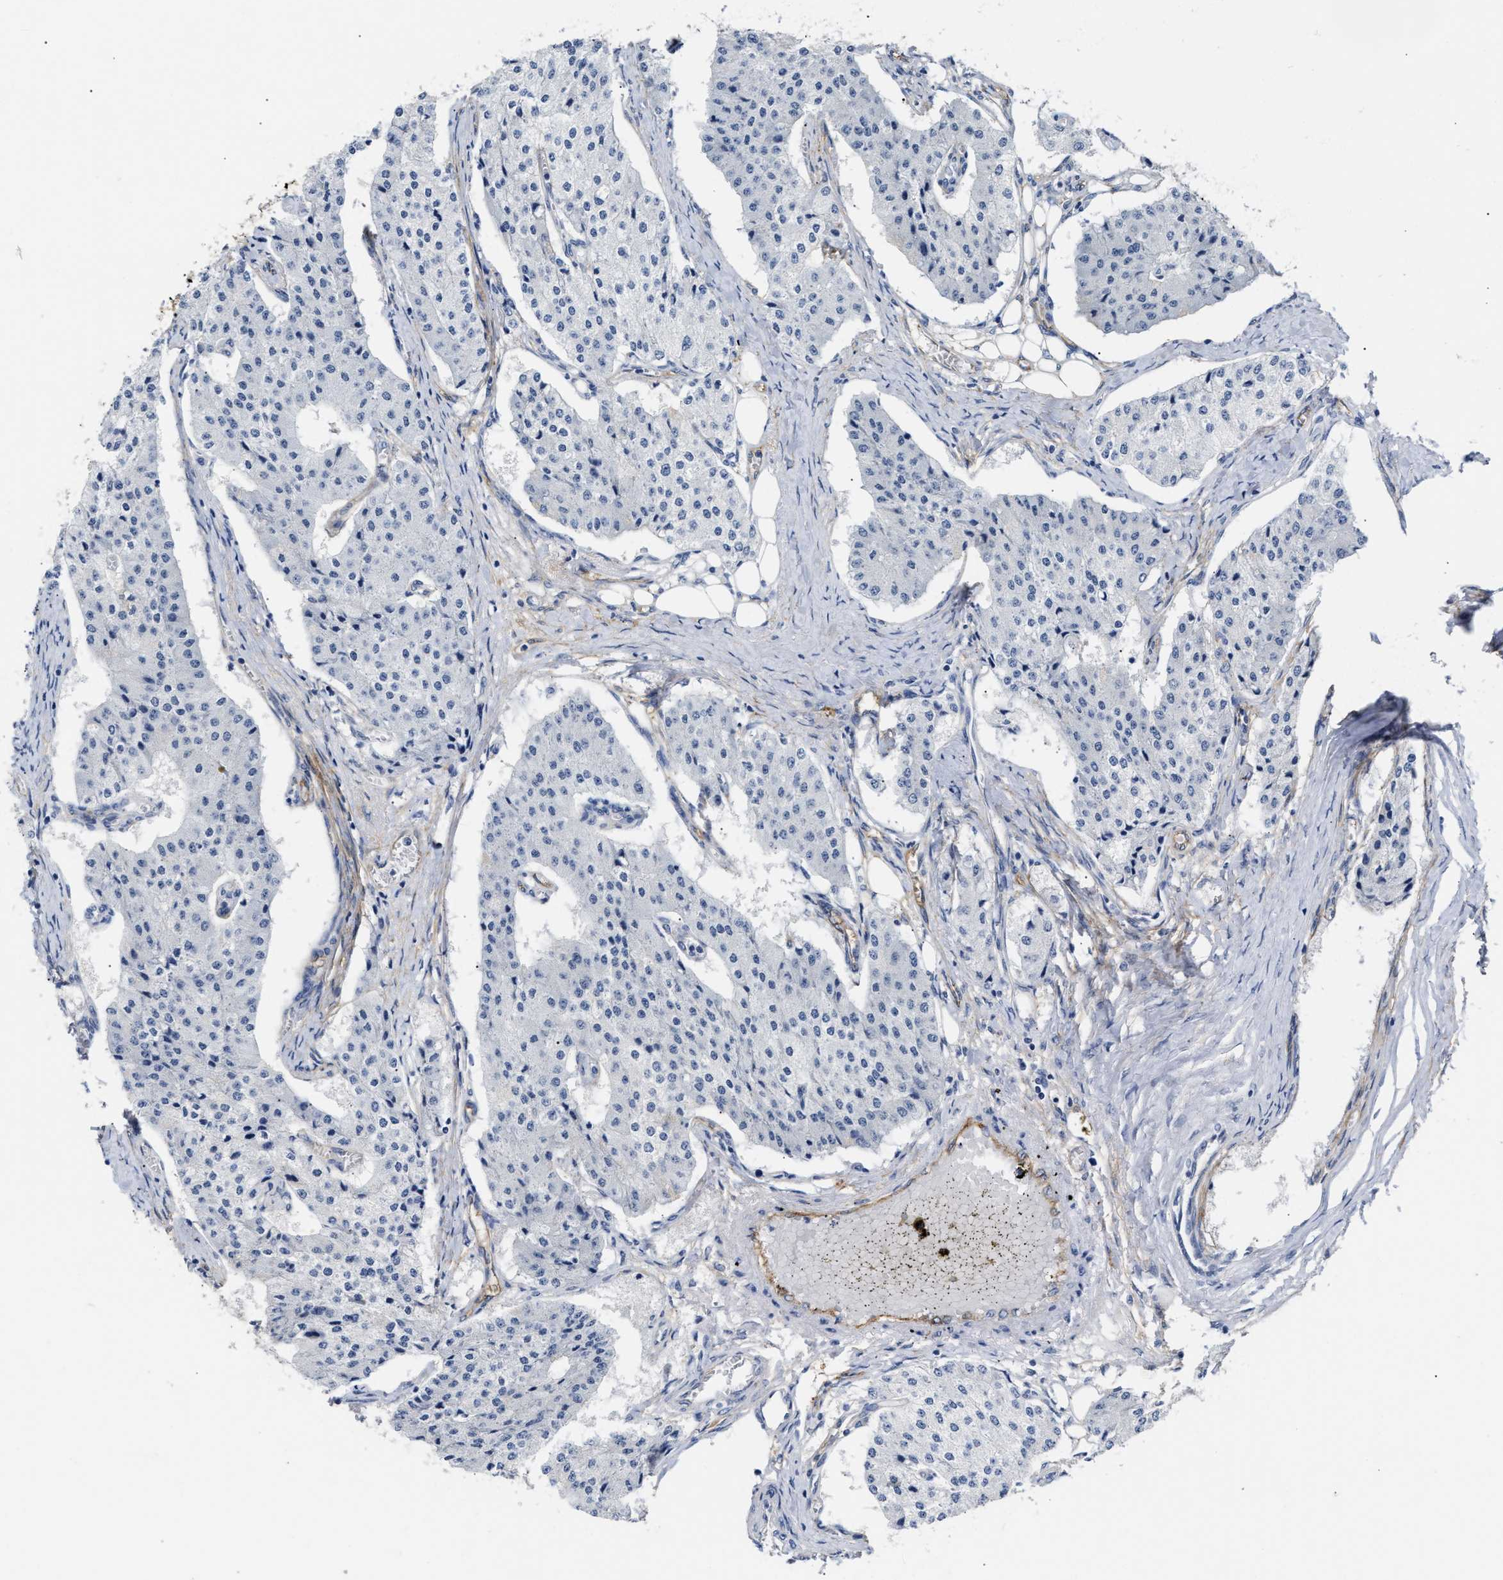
{"staining": {"intensity": "negative", "quantity": "none", "location": "none"}, "tissue": "carcinoid", "cell_type": "Tumor cells", "image_type": "cancer", "snomed": [{"axis": "morphology", "description": "Carcinoid, malignant, NOS"}, {"axis": "topography", "description": "Colon"}], "caption": "Immunohistochemistry (IHC) of carcinoid shows no expression in tumor cells. (DAB immunohistochemistry (IHC) with hematoxylin counter stain).", "gene": "AHNAK2", "patient": {"sex": "female", "age": 52}}